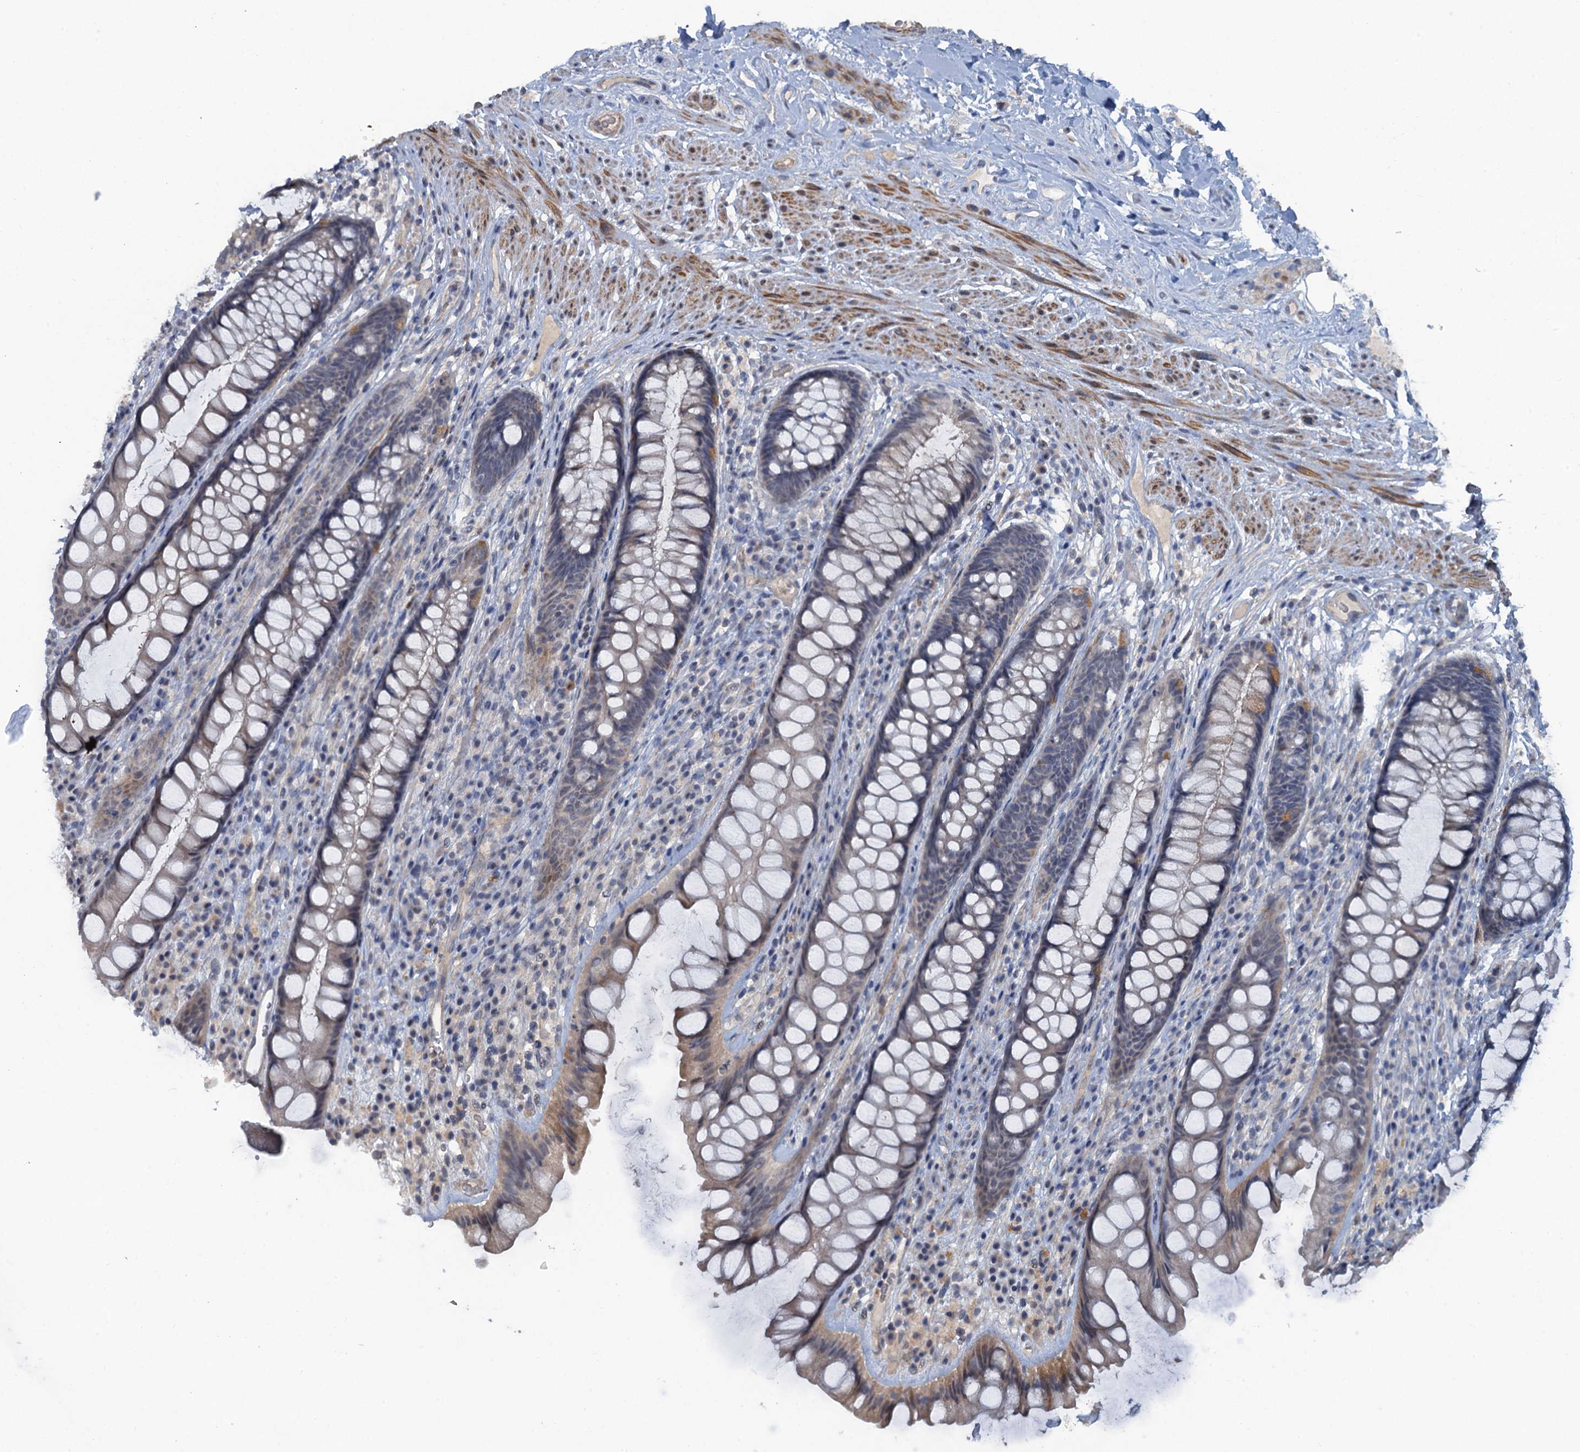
{"staining": {"intensity": "weak", "quantity": "25%-75%", "location": "cytoplasmic/membranous"}, "tissue": "rectum", "cell_type": "Glandular cells", "image_type": "normal", "snomed": [{"axis": "morphology", "description": "Normal tissue, NOS"}, {"axis": "topography", "description": "Rectum"}], "caption": "Benign rectum shows weak cytoplasmic/membranous staining in approximately 25%-75% of glandular cells.", "gene": "MYO16", "patient": {"sex": "male", "age": 74}}